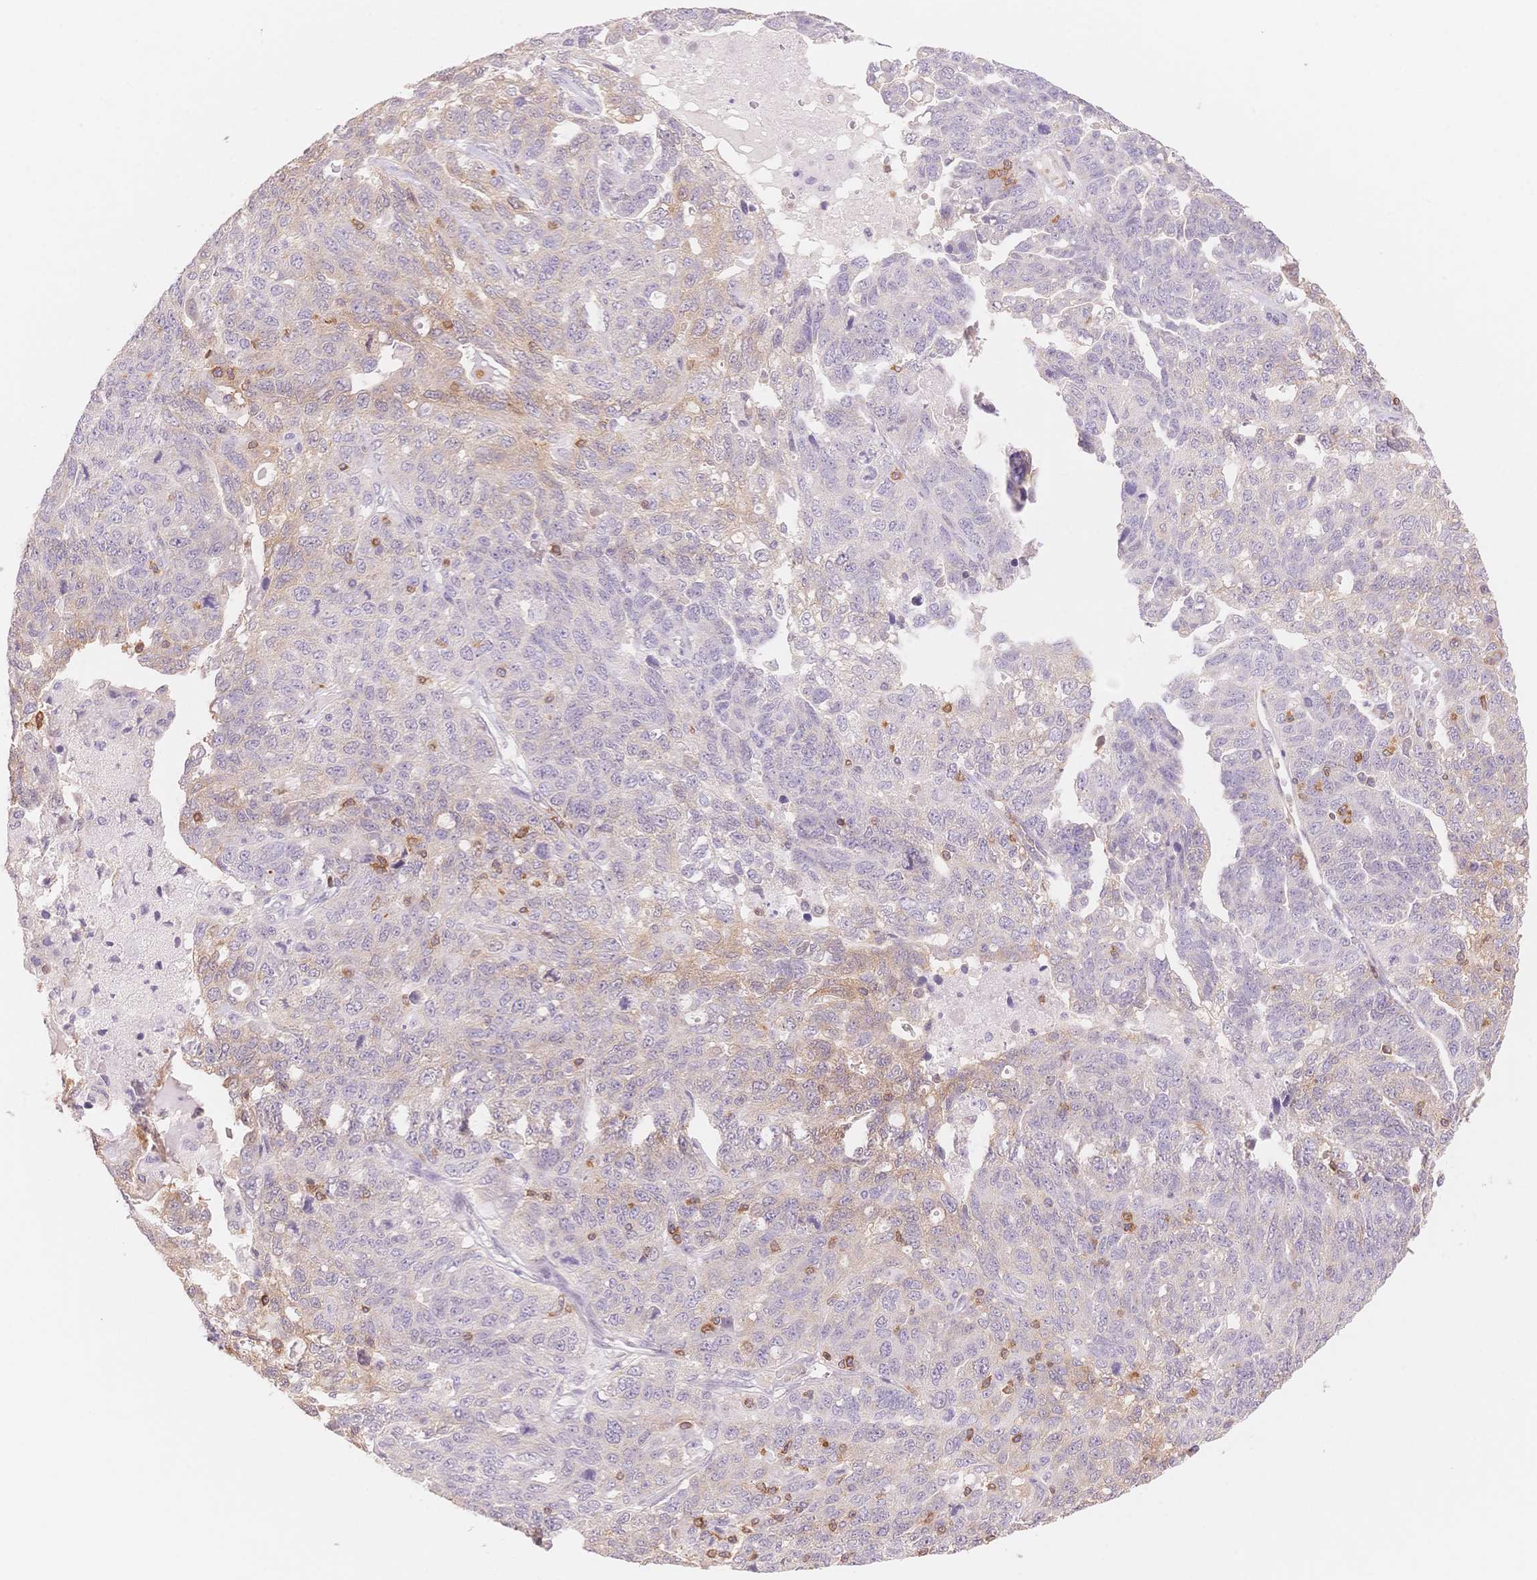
{"staining": {"intensity": "negative", "quantity": "none", "location": "none"}, "tissue": "ovarian cancer", "cell_type": "Tumor cells", "image_type": "cancer", "snomed": [{"axis": "morphology", "description": "Cystadenocarcinoma, serous, NOS"}, {"axis": "topography", "description": "Ovary"}], "caption": "This is an immunohistochemistry (IHC) micrograph of human ovarian cancer (serous cystadenocarcinoma). There is no staining in tumor cells.", "gene": "STK39", "patient": {"sex": "female", "age": 71}}